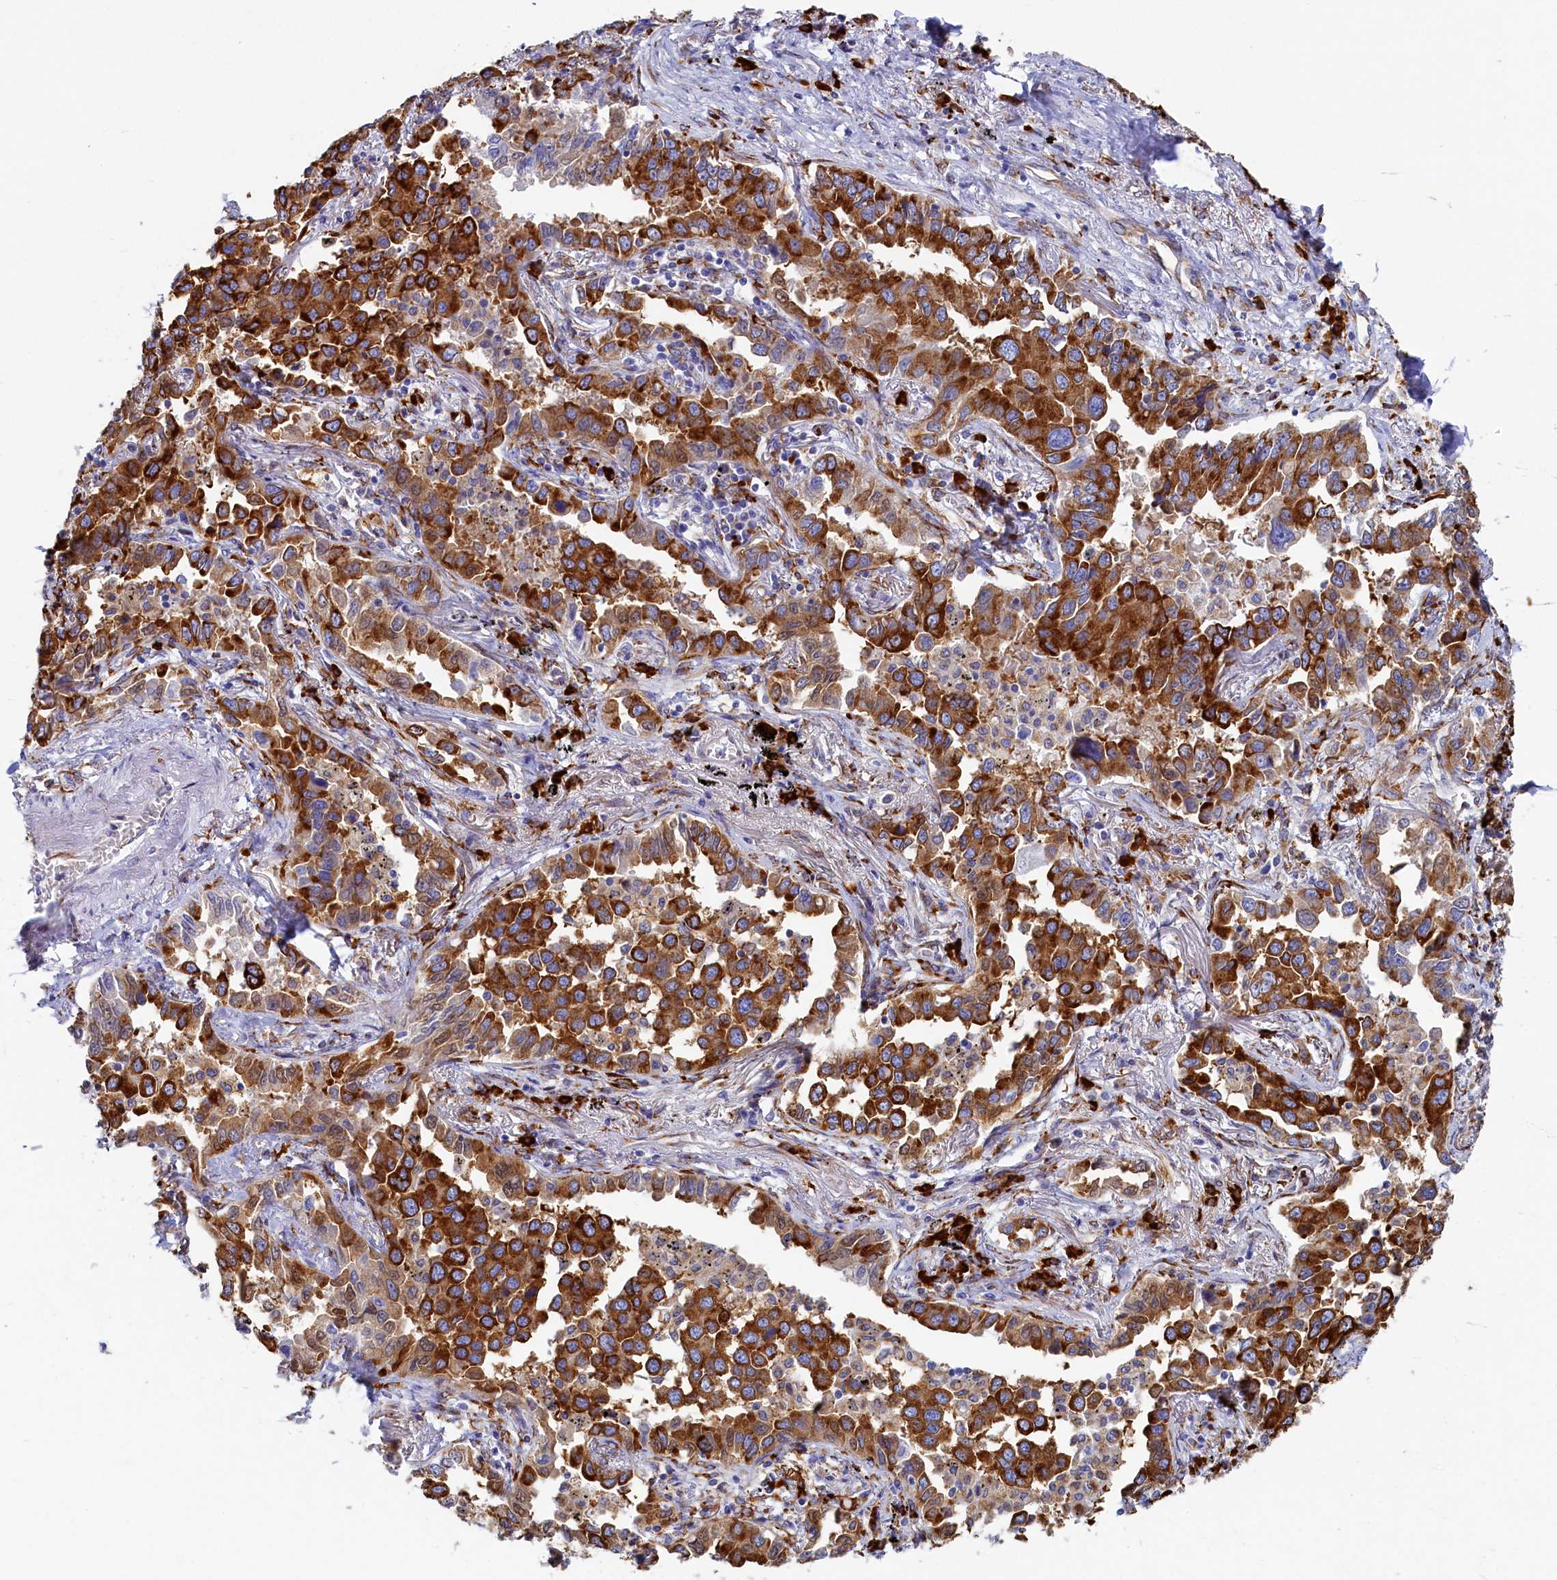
{"staining": {"intensity": "strong", "quantity": ">75%", "location": "cytoplasmic/membranous"}, "tissue": "lung cancer", "cell_type": "Tumor cells", "image_type": "cancer", "snomed": [{"axis": "morphology", "description": "Adenocarcinoma, NOS"}, {"axis": "topography", "description": "Lung"}], "caption": "IHC photomicrograph of human lung cancer (adenocarcinoma) stained for a protein (brown), which exhibits high levels of strong cytoplasmic/membranous expression in about >75% of tumor cells.", "gene": "TMEM18", "patient": {"sex": "male", "age": 67}}